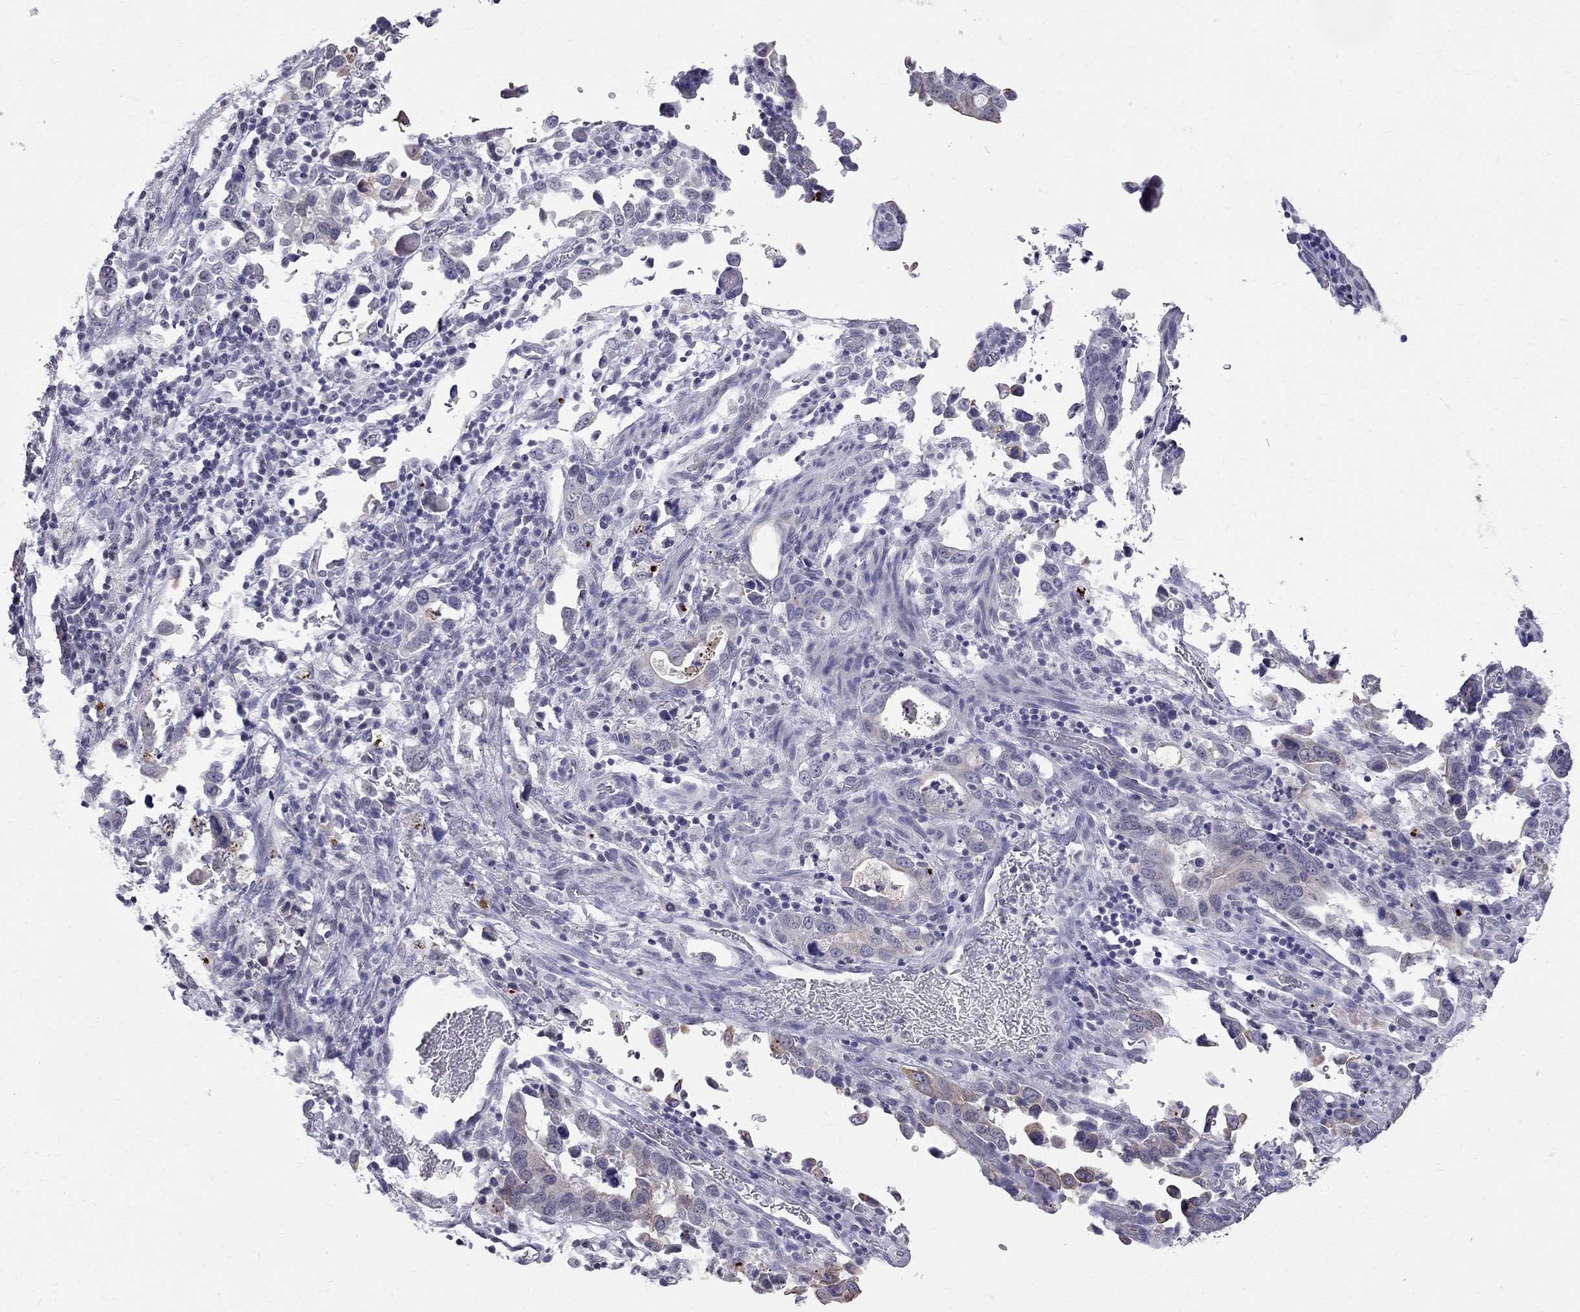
{"staining": {"intensity": "moderate", "quantity": "<25%", "location": "cytoplasmic/membranous"}, "tissue": "stomach cancer", "cell_type": "Tumor cells", "image_type": "cancer", "snomed": [{"axis": "morphology", "description": "Adenocarcinoma, NOS"}, {"axis": "topography", "description": "Stomach, upper"}], "caption": "IHC photomicrograph of stomach adenocarcinoma stained for a protein (brown), which exhibits low levels of moderate cytoplasmic/membranous positivity in approximately <25% of tumor cells.", "gene": "MUC15", "patient": {"sex": "male", "age": 74}}